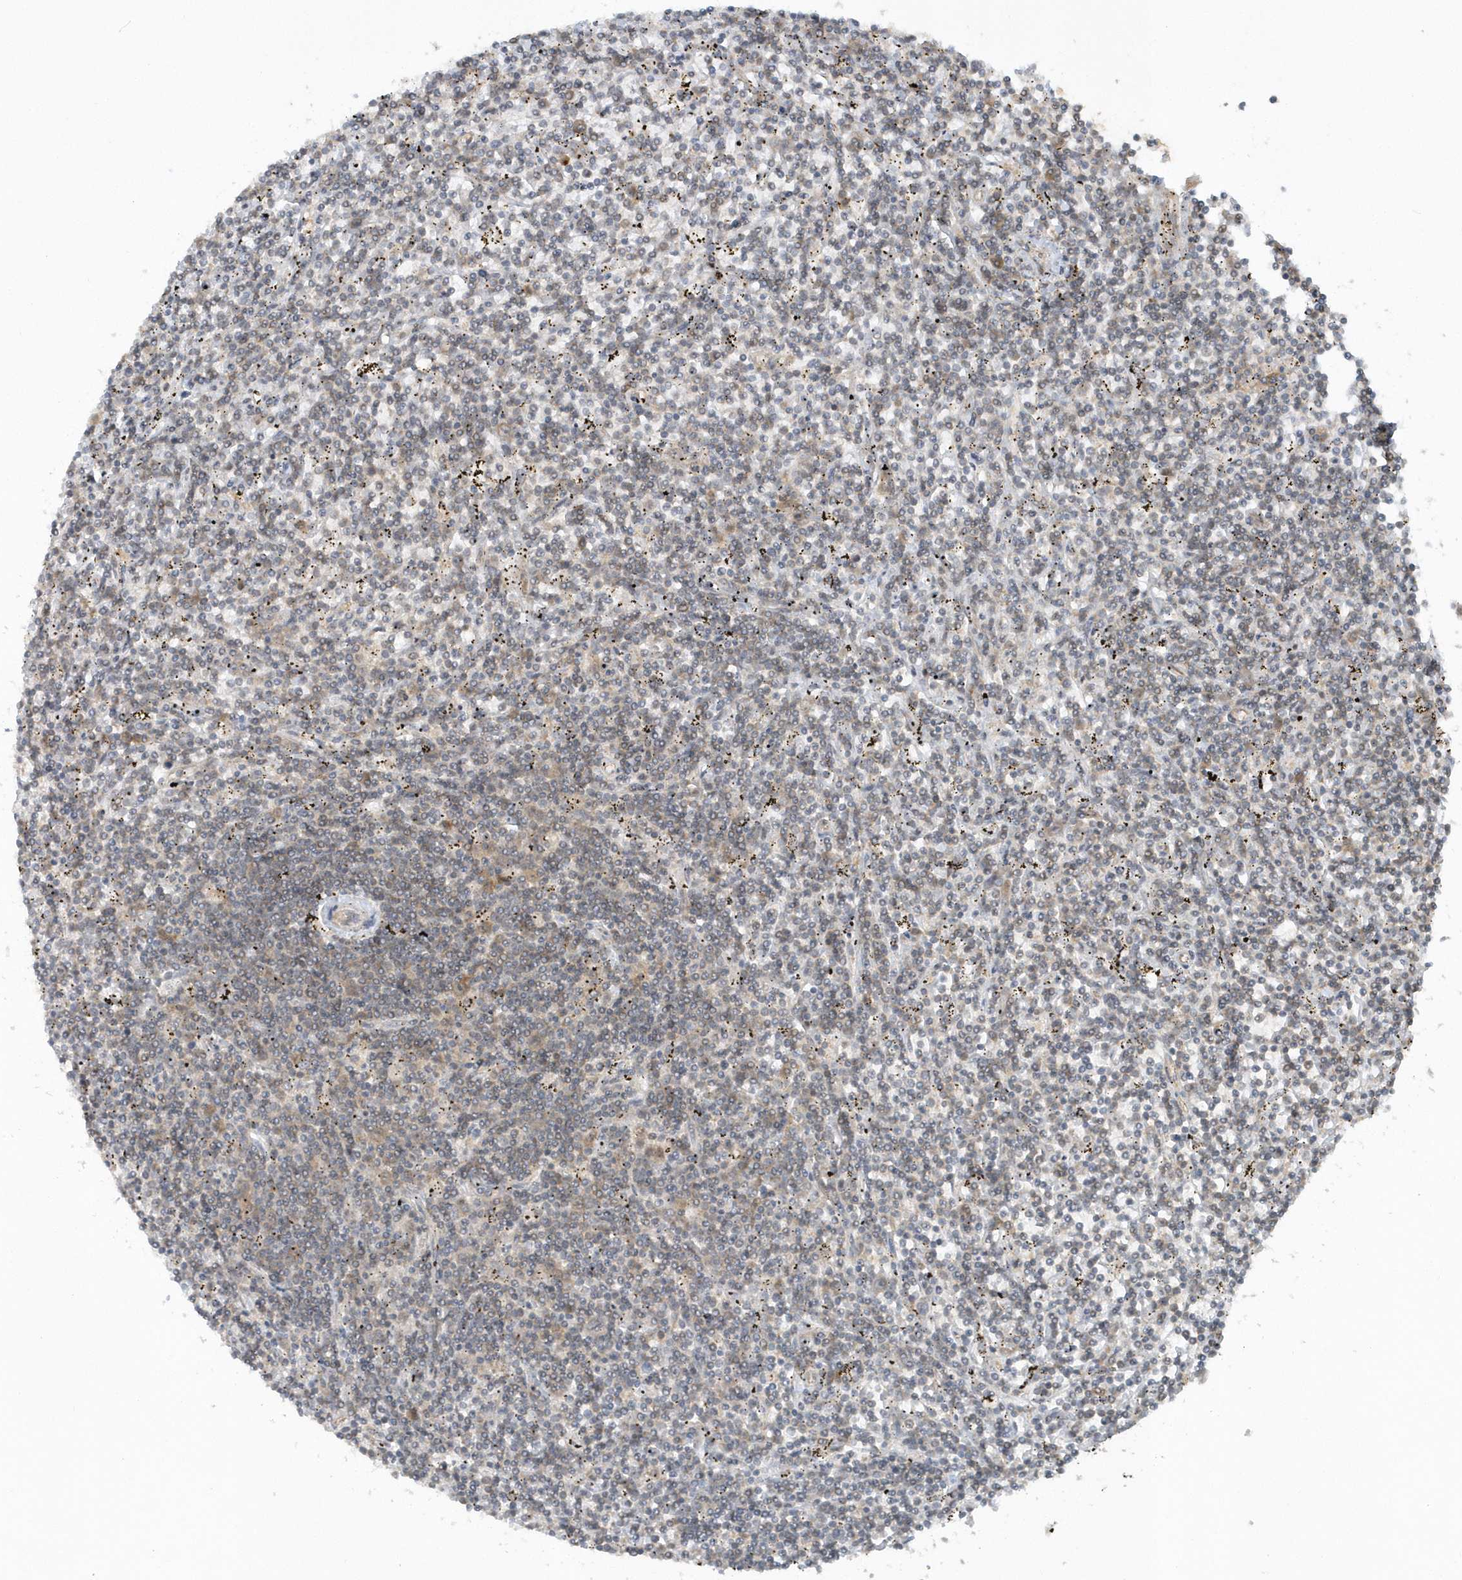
{"staining": {"intensity": "negative", "quantity": "none", "location": "none"}, "tissue": "lymphoma", "cell_type": "Tumor cells", "image_type": "cancer", "snomed": [{"axis": "morphology", "description": "Malignant lymphoma, non-Hodgkin's type, Low grade"}, {"axis": "topography", "description": "Spleen"}], "caption": "IHC image of human low-grade malignant lymphoma, non-Hodgkin's type stained for a protein (brown), which shows no staining in tumor cells.", "gene": "THG1L", "patient": {"sex": "male", "age": 76}}